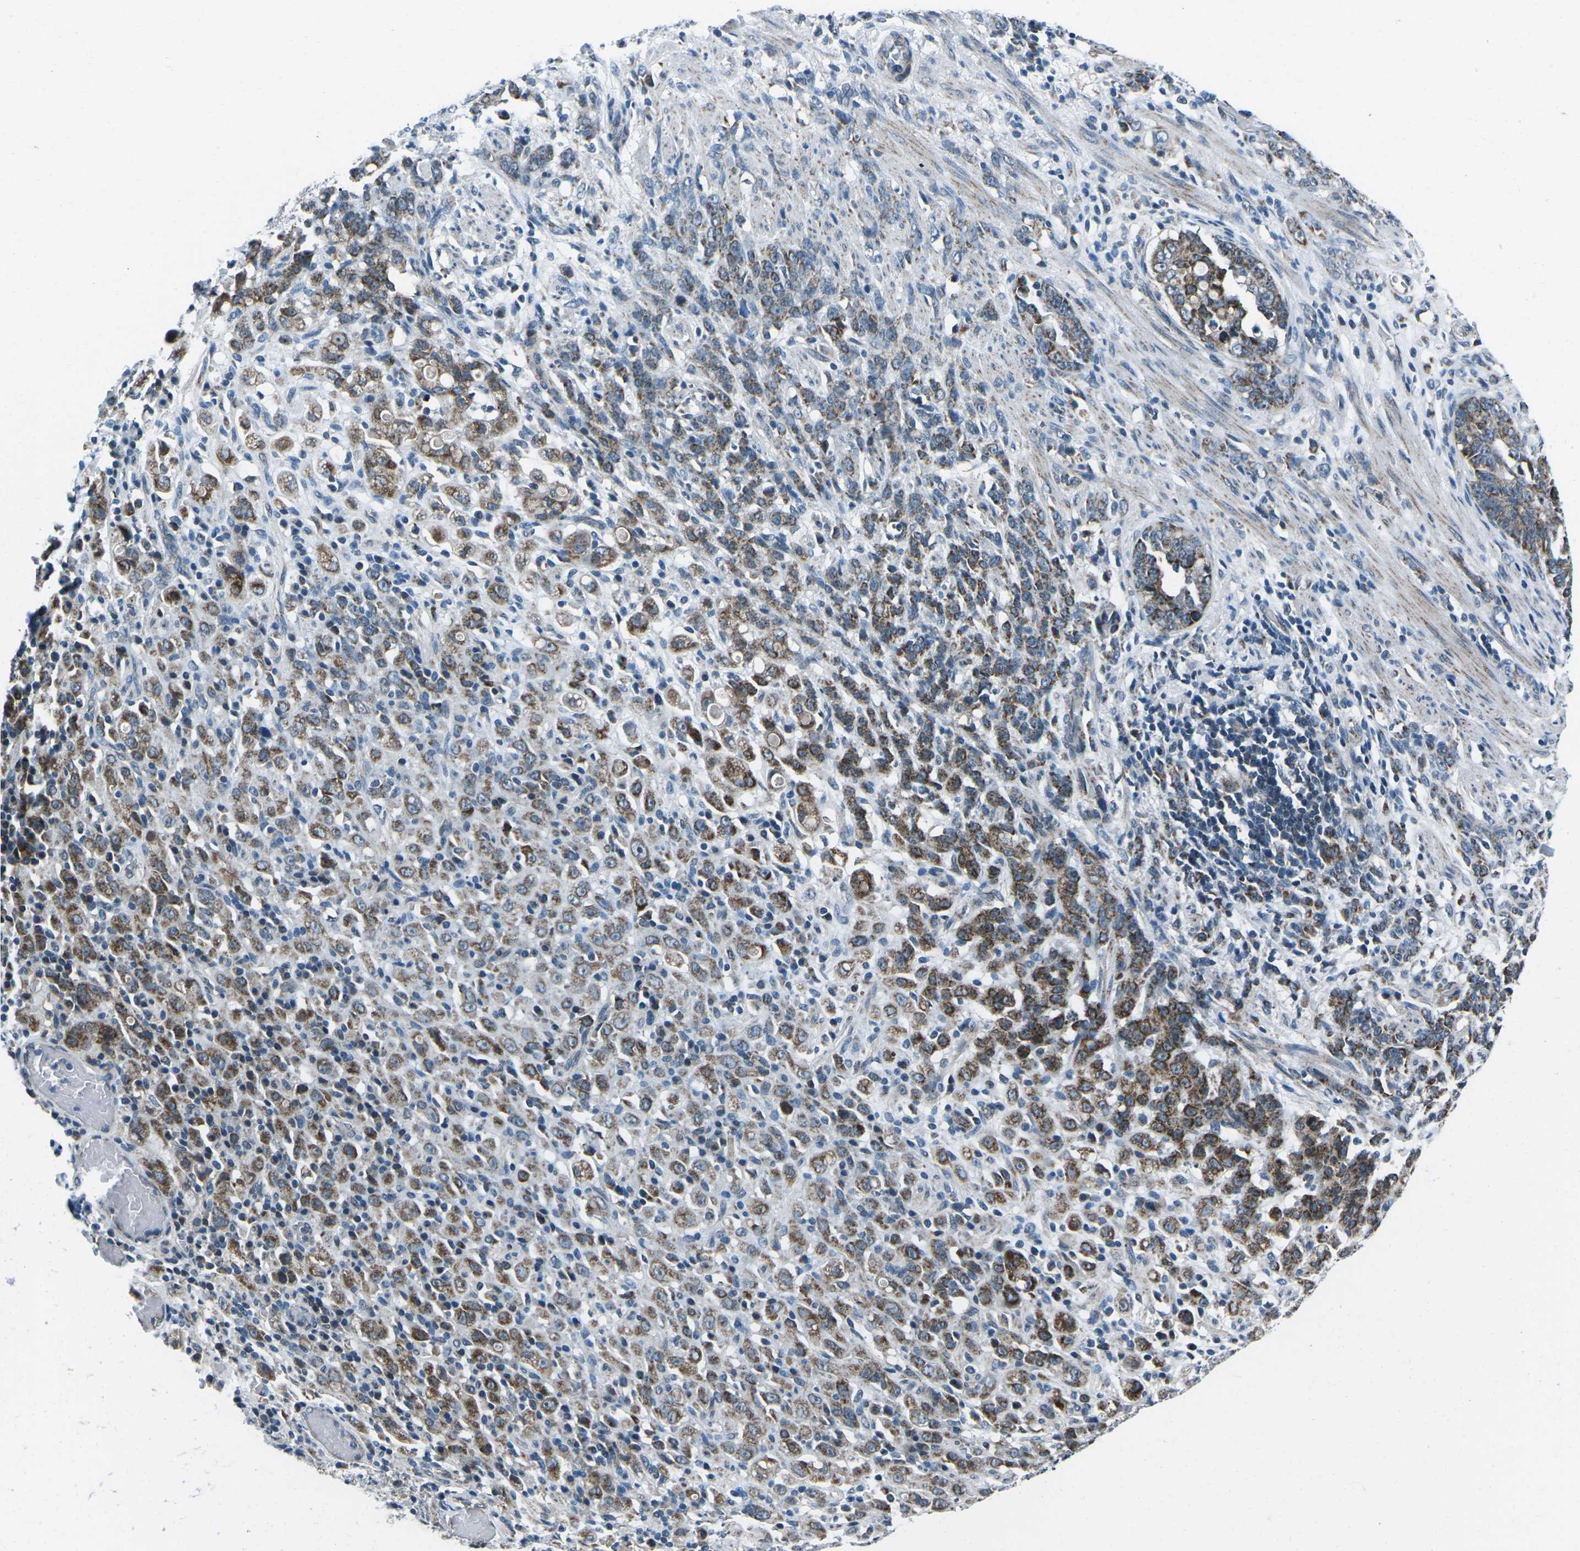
{"staining": {"intensity": "moderate", "quantity": ">75%", "location": "cytoplasmic/membranous"}, "tissue": "stomach cancer", "cell_type": "Tumor cells", "image_type": "cancer", "snomed": [{"axis": "morphology", "description": "Adenocarcinoma, NOS"}, {"axis": "topography", "description": "Stomach, lower"}], "caption": "DAB immunohistochemical staining of stomach cancer (adenocarcinoma) exhibits moderate cytoplasmic/membranous protein staining in approximately >75% of tumor cells.", "gene": "RFESD", "patient": {"sex": "male", "age": 88}}